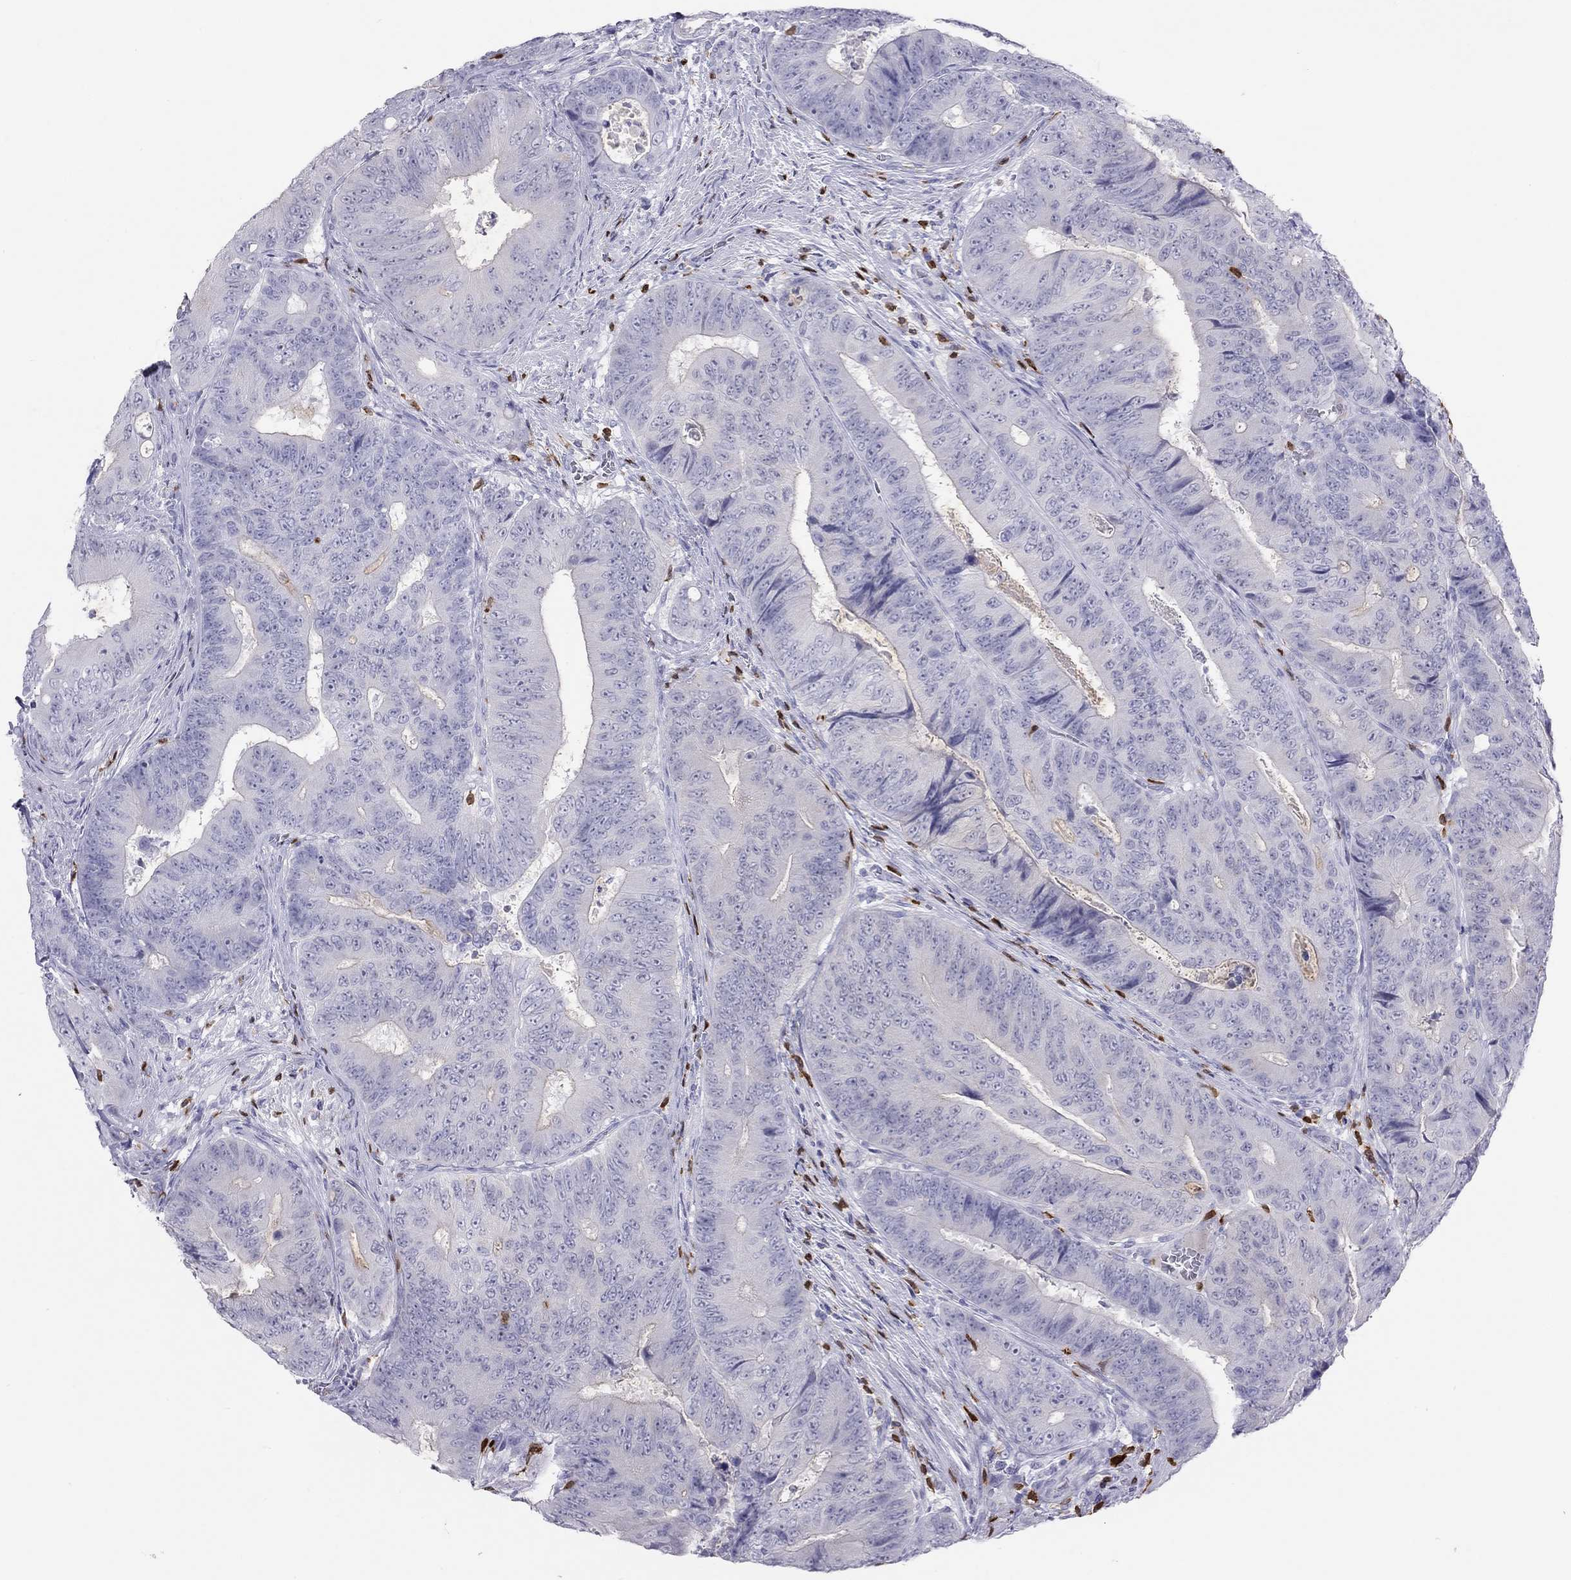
{"staining": {"intensity": "negative", "quantity": "none", "location": "none"}, "tissue": "colorectal cancer", "cell_type": "Tumor cells", "image_type": "cancer", "snomed": [{"axis": "morphology", "description": "Adenocarcinoma, NOS"}, {"axis": "topography", "description": "Colon"}], "caption": "High magnification brightfield microscopy of colorectal cancer (adenocarcinoma) stained with DAB (brown) and counterstained with hematoxylin (blue): tumor cells show no significant expression.", "gene": "SH2D2A", "patient": {"sex": "female", "age": 48}}